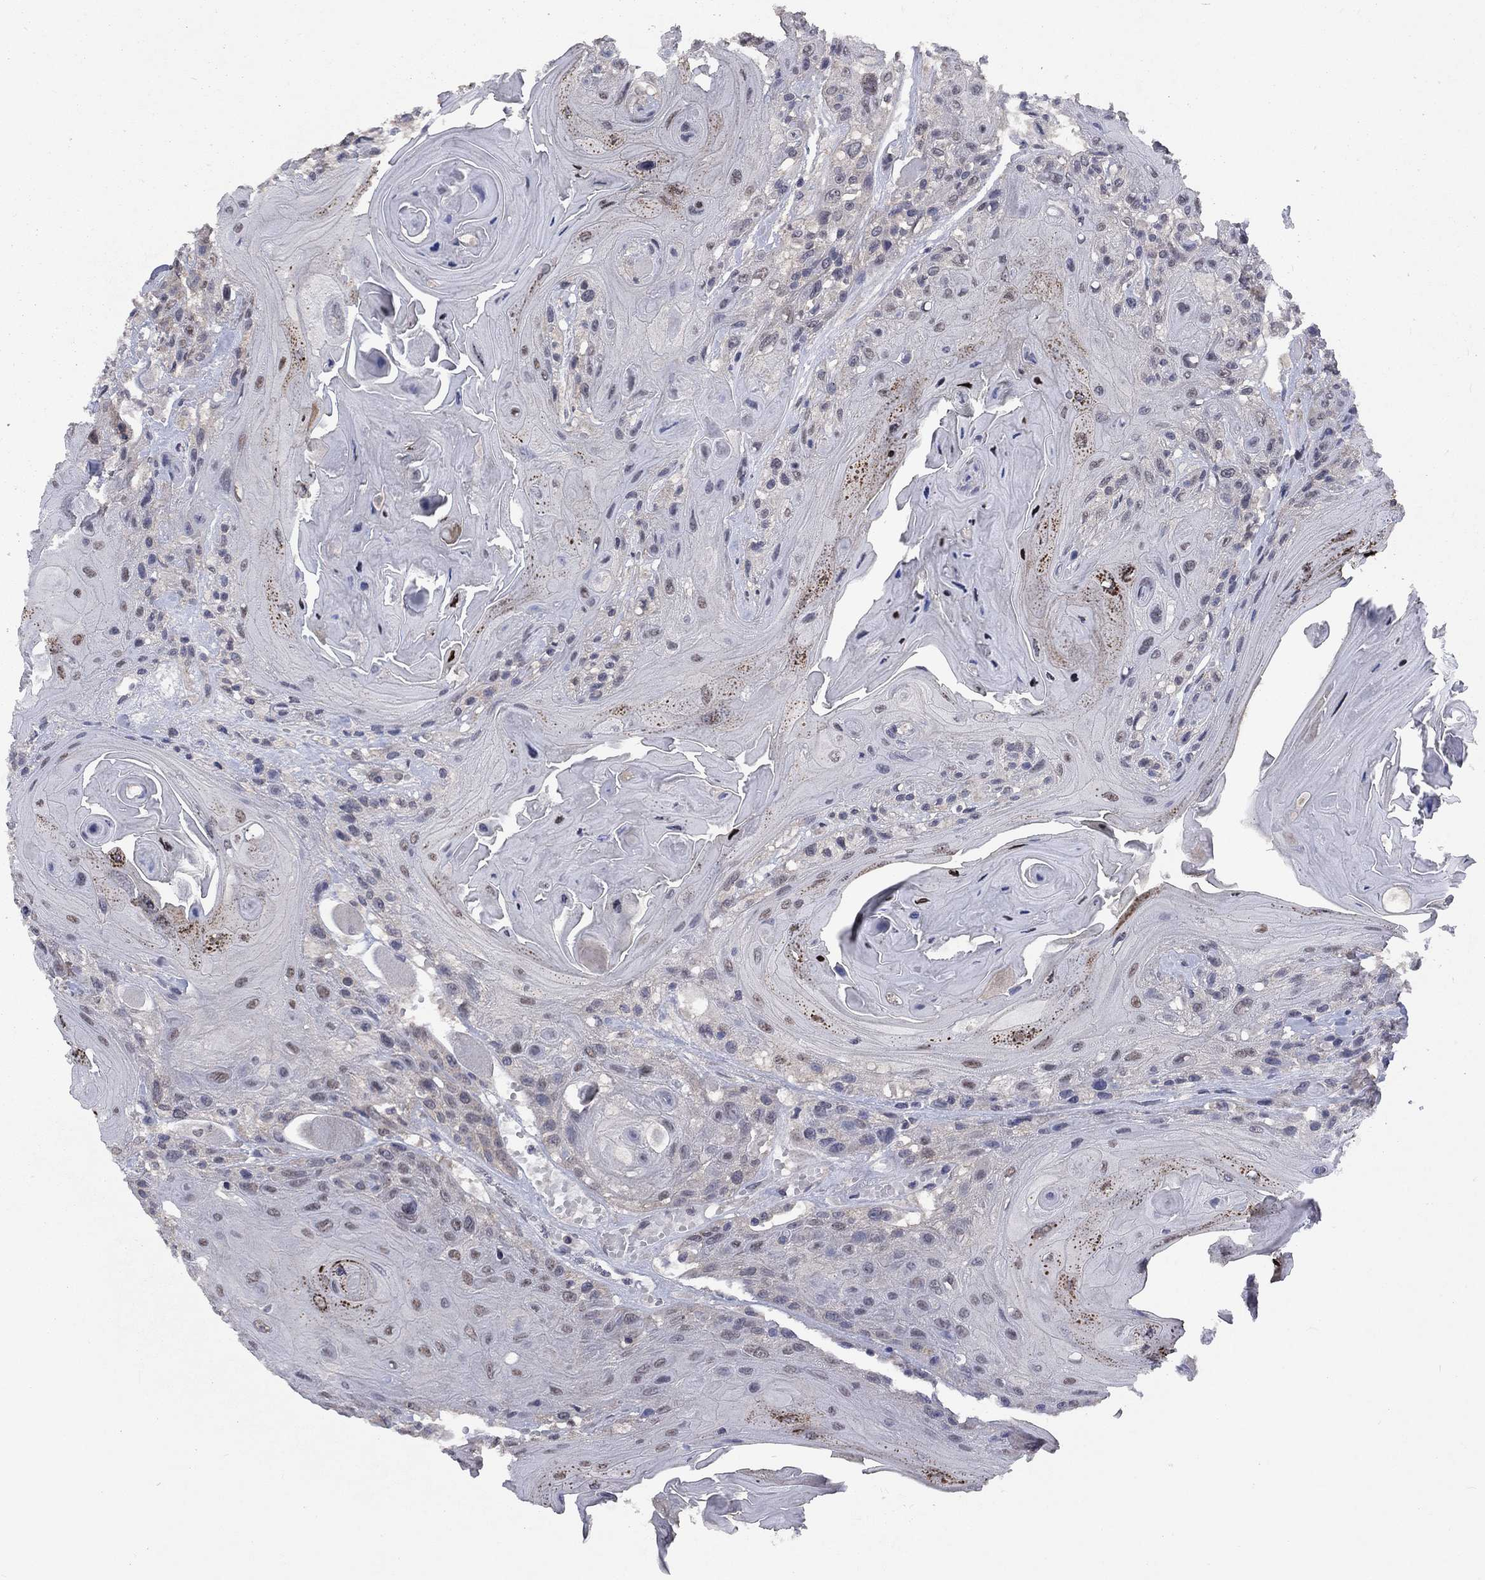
{"staining": {"intensity": "negative", "quantity": "none", "location": "none"}, "tissue": "head and neck cancer", "cell_type": "Tumor cells", "image_type": "cancer", "snomed": [{"axis": "morphology", "description": "Squamous cell carcinoma, NOS"}, {"axis": "topography", "description": "Head-Neck"}], "caption": "A photomicrograph of human head and neck cancer is negative for staining in tumor cells. (Immunohistochemistry, brightfield microscopy, high magnification).", "gene": "SPATA33", "patient": {"sex": "female", "age": 59}}